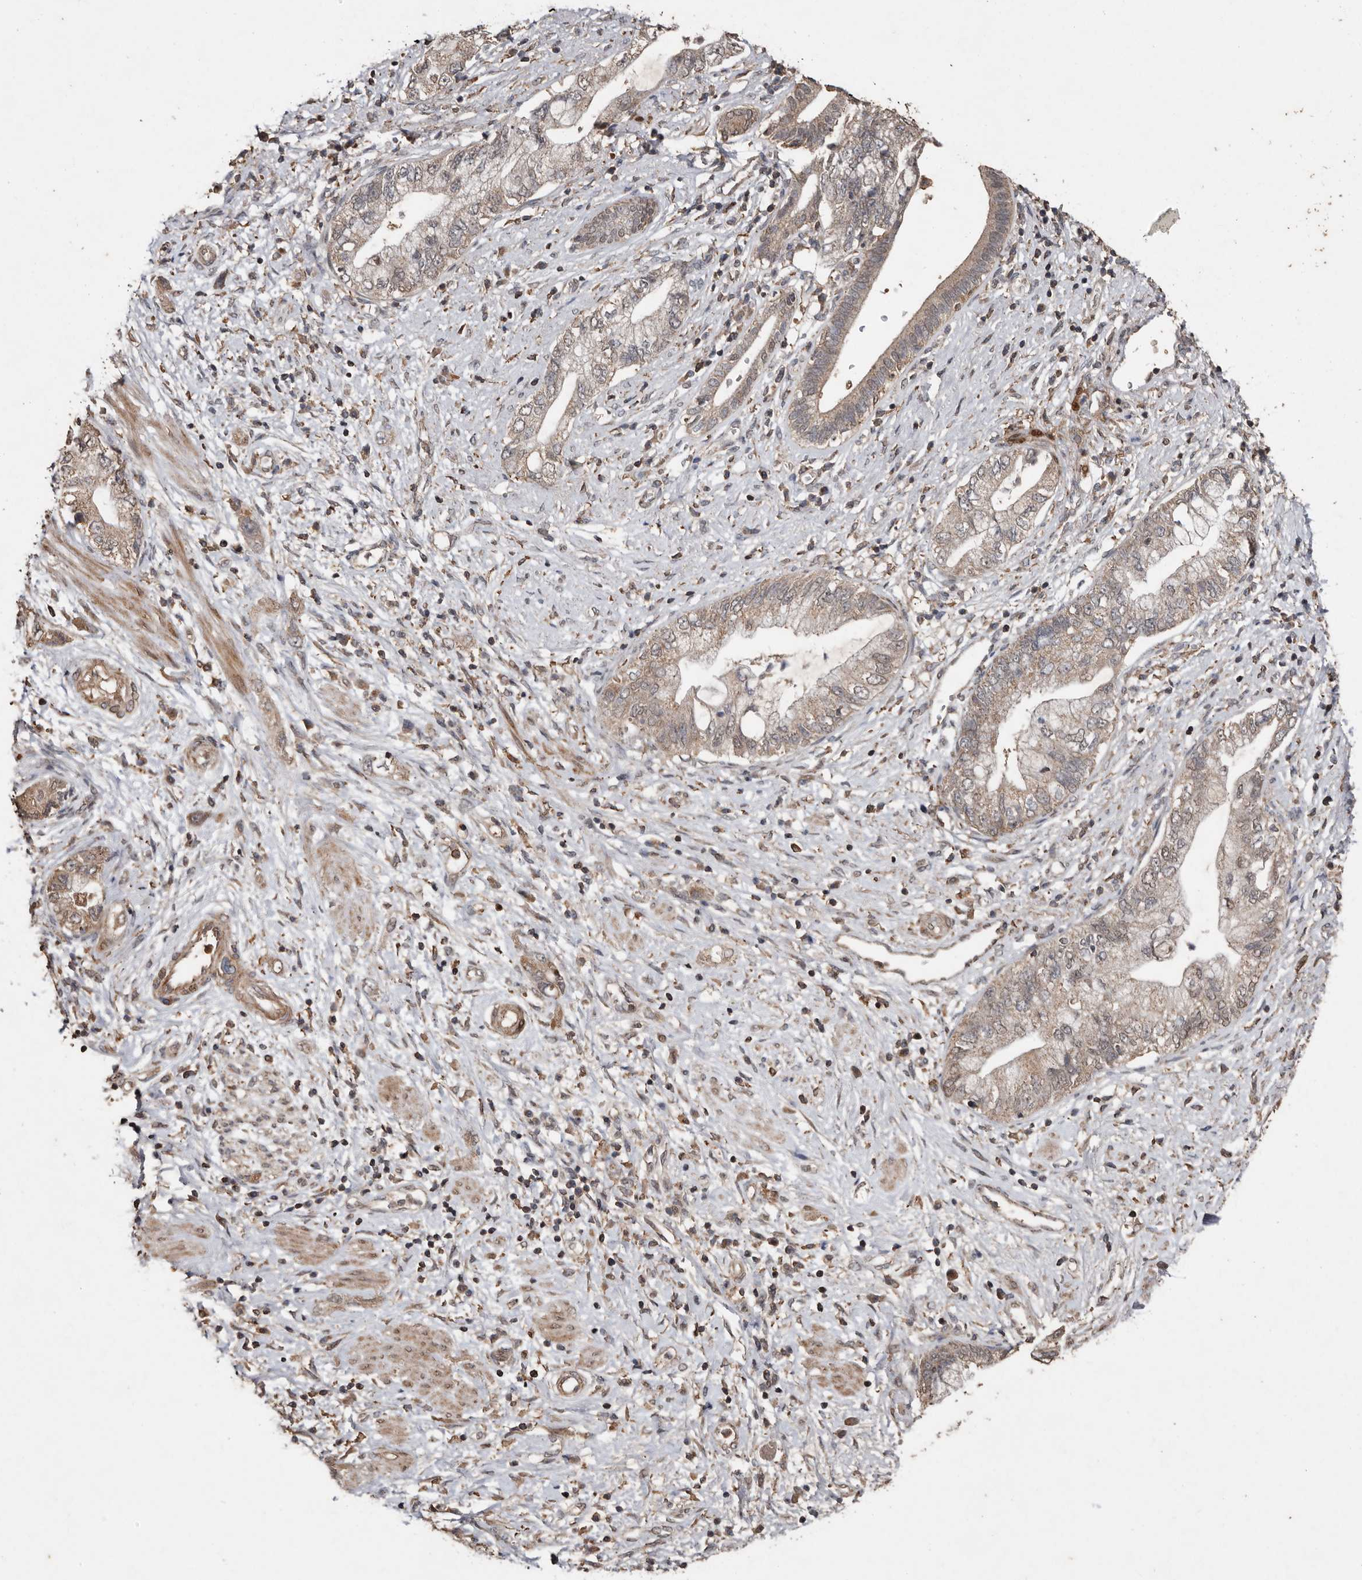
{"staining": {"intensity": "weak", "quantity": ">75%", "location": "cytoplasmic/membranous"}, "tissue": "pancreatic cancer", "cell_type": "Tumor cells", "image_type": "cancer", "snomed": [{"axis": "morphology", "description": "Adenocarcinoma, NOS"}, {"axis": "topography", "description": "Pancreas"}], "caption": "Pancreatic cancer stained for a protein exhibits weak cytoplasmic/membranous positivity in tumor cells. Using DAB (brown) and hematoxylin (blue) stains, captured at high magnification using brightfield microscopy.", "gene": "RANBP17", "patient": {"sex": "female", "age": 73}}